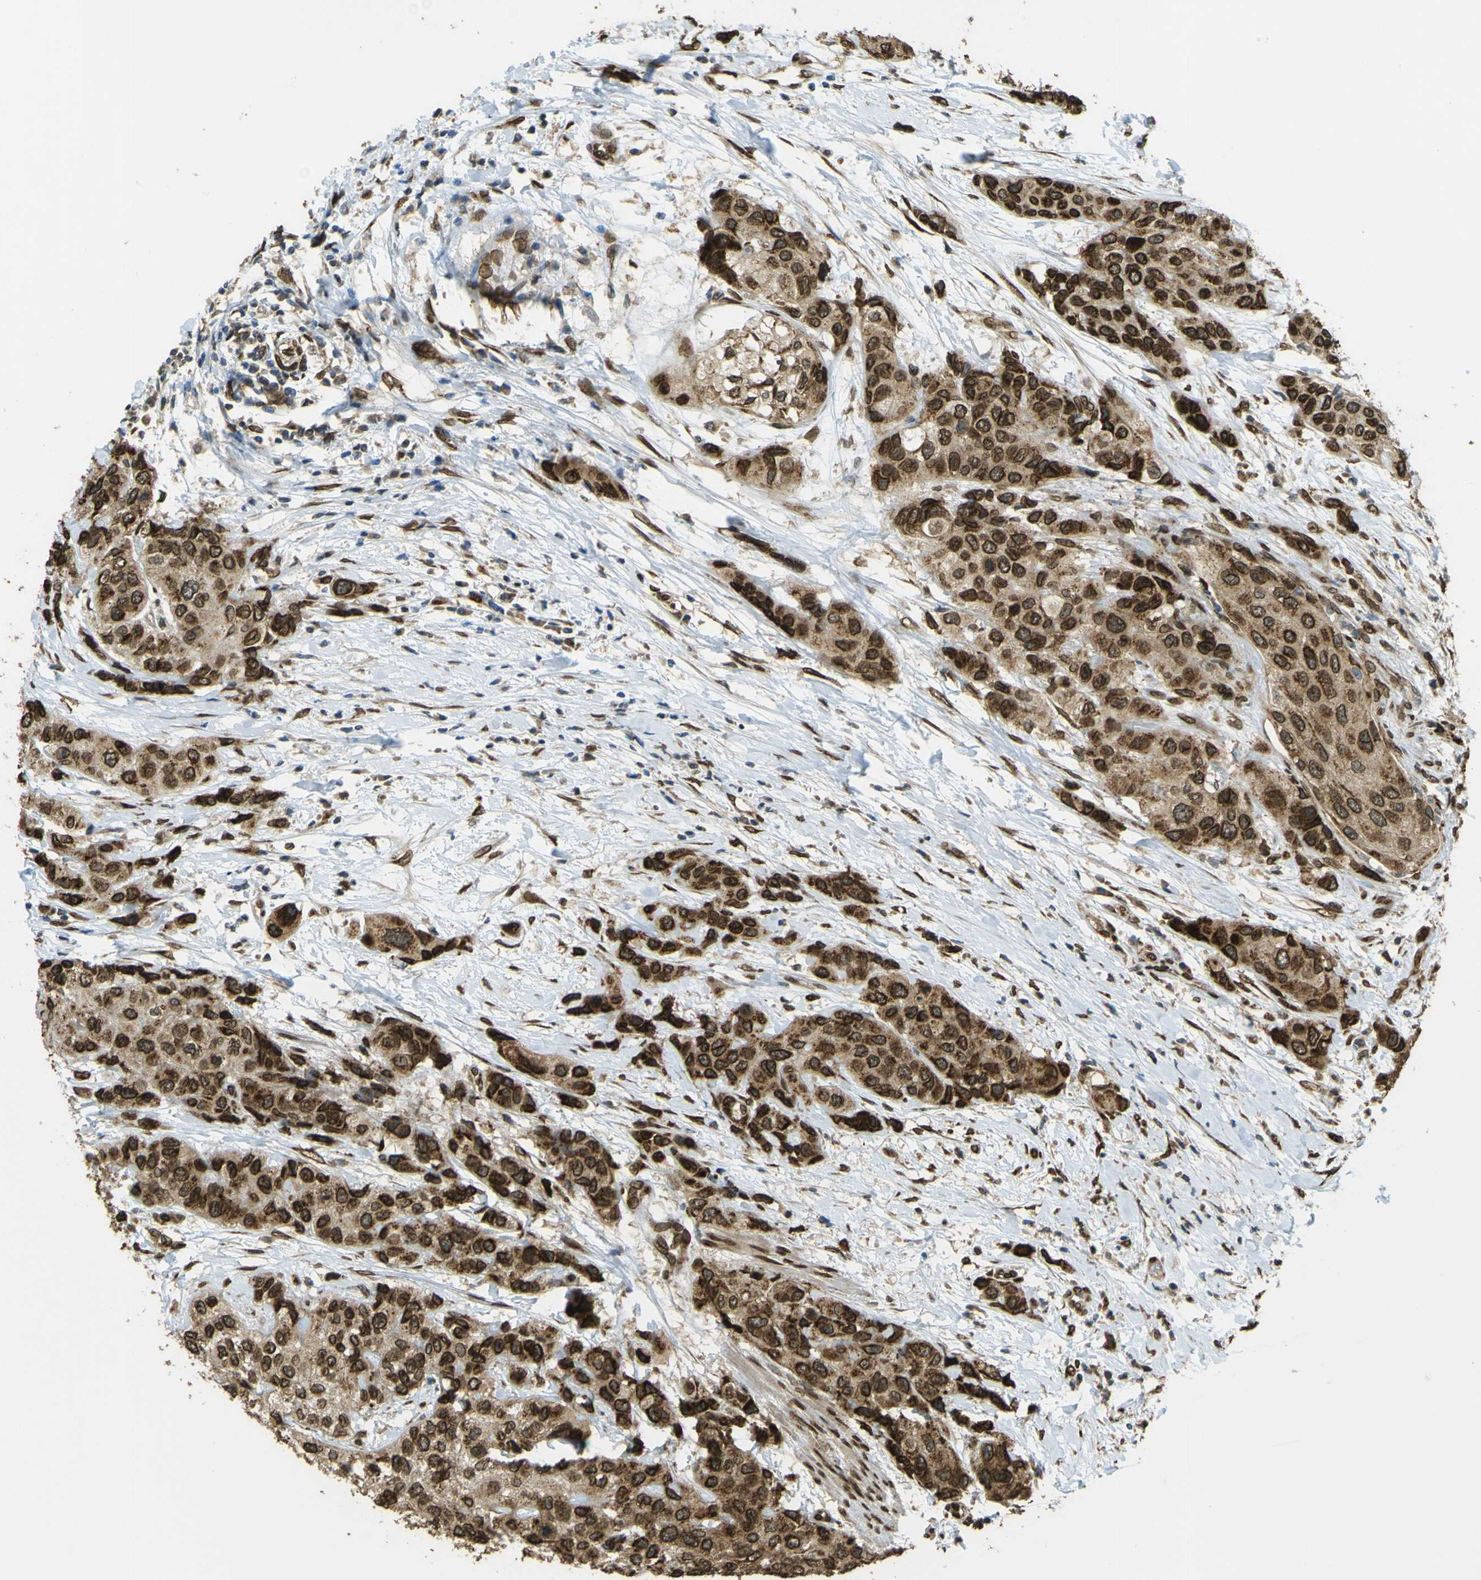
{"staining": {"intensity": "strong", "quantity": ">75%", "location": "cytoplasmic/membranous,nuclear"}, "tissue": "urothelial cancer", "cell_type": "Tumor cells", "image_type": "cancer", "snomed": [{"axis": "morphology", "description": "Urothelial carcinoma, High grade"}, {"axis": "topography", "description": "Urinary bladder"}], "caption": "Strong cytoplasmic/membranous and nuclear staining for a protein is identified in about >75% of tumor cells of urothelial cancer using immunohistochemistry.", "gene": "GALNT1", "patient": {"sex": "female", "age": 56}}